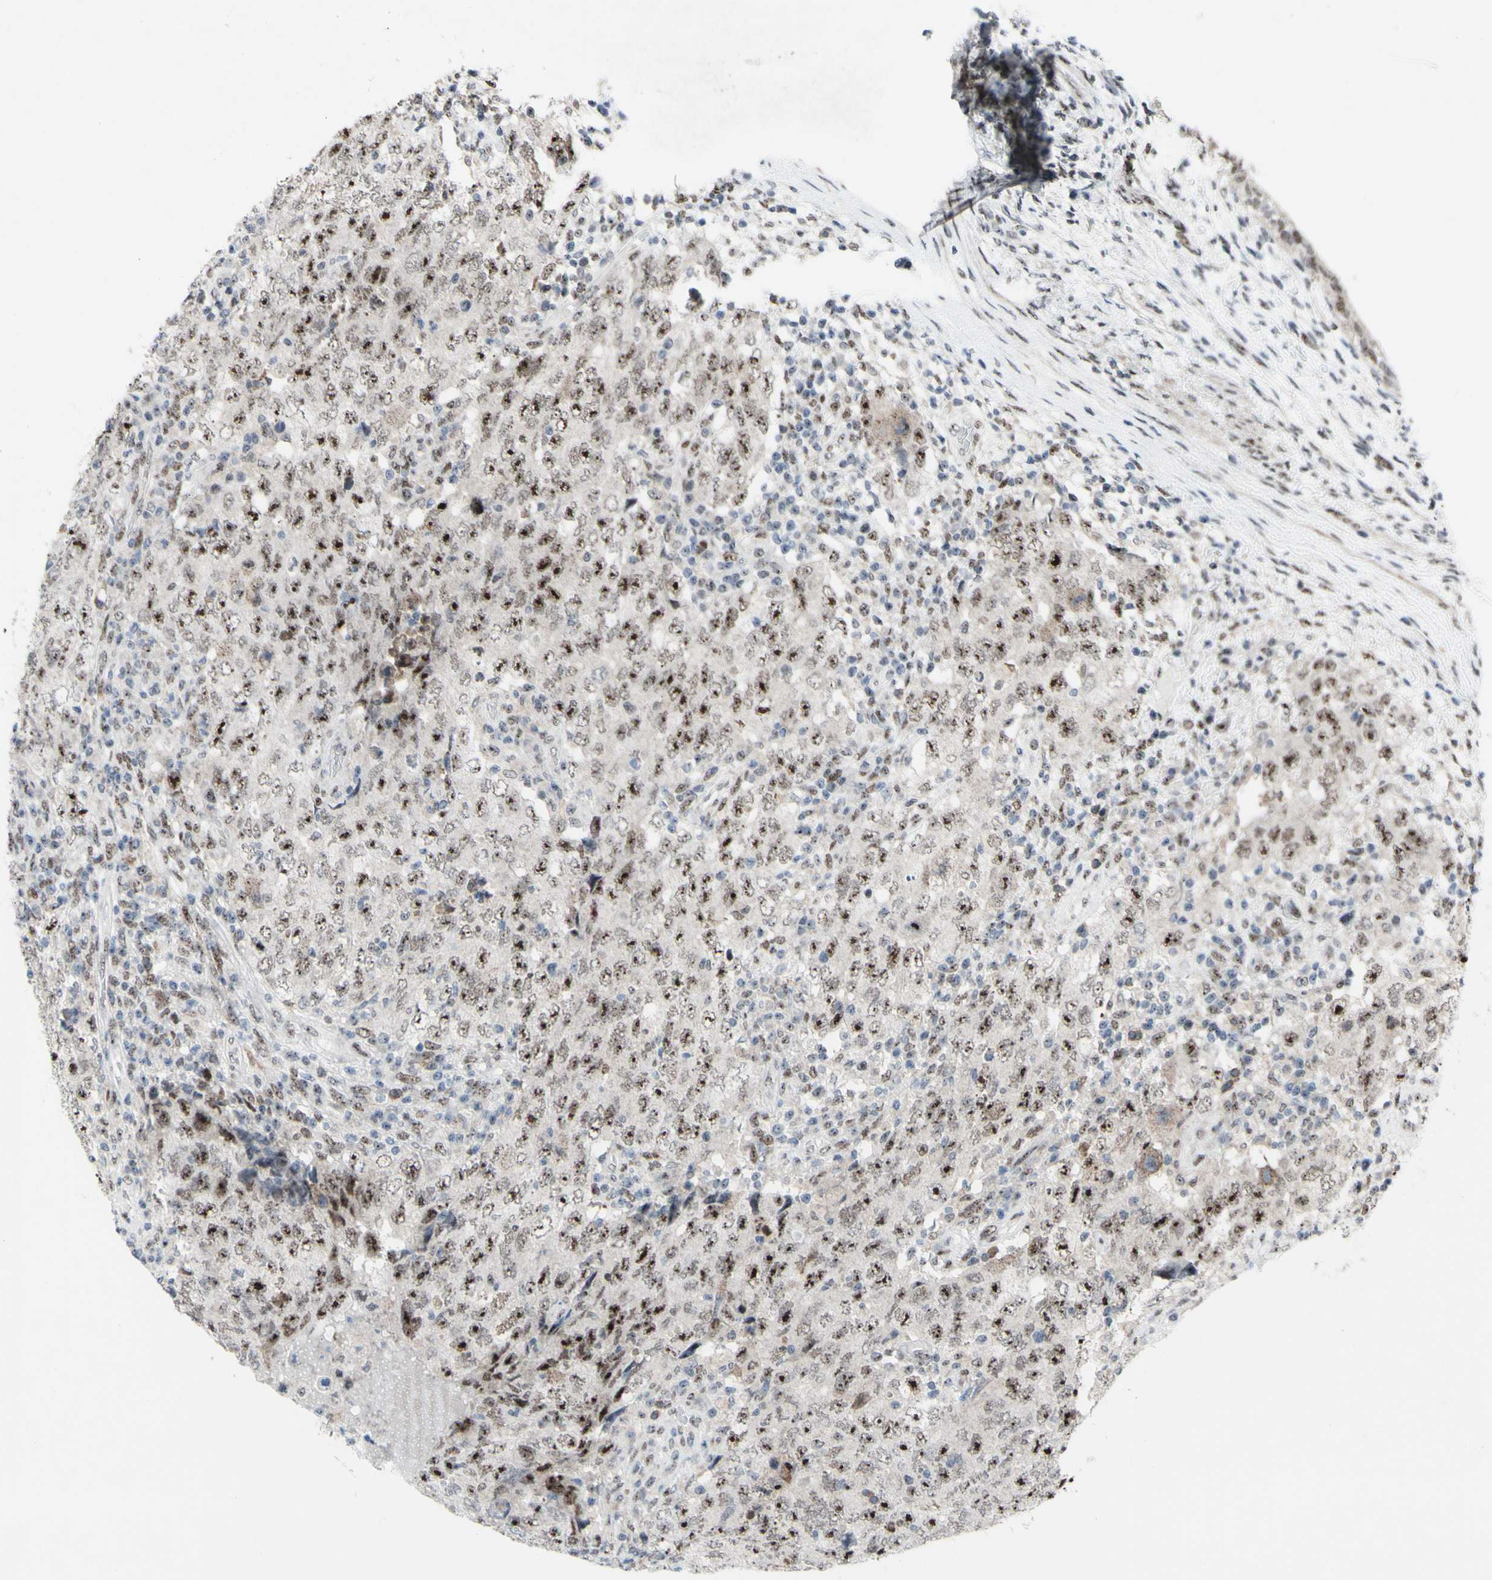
{"staining": {"intensity": "strong", "quantity": ">75%", "location": "nuclear"}, "tissue": "testis cancer", "cell_type": "Tumor cells", "image_type": "cancer", "snomed": [{"axis": "morphology", "description": "Carcinoma, Embryonal, NOS"}, {"axis": "topography", "description": "Testis"}], "caption": "An image showing strong nuclear positivity in about >75% of tumor cells in testis embryonal carcinoma, as visualized by brown immunohistochemical staining.", "gene": "POLR1A", "patient": {"sex": "male", "age": 26}}